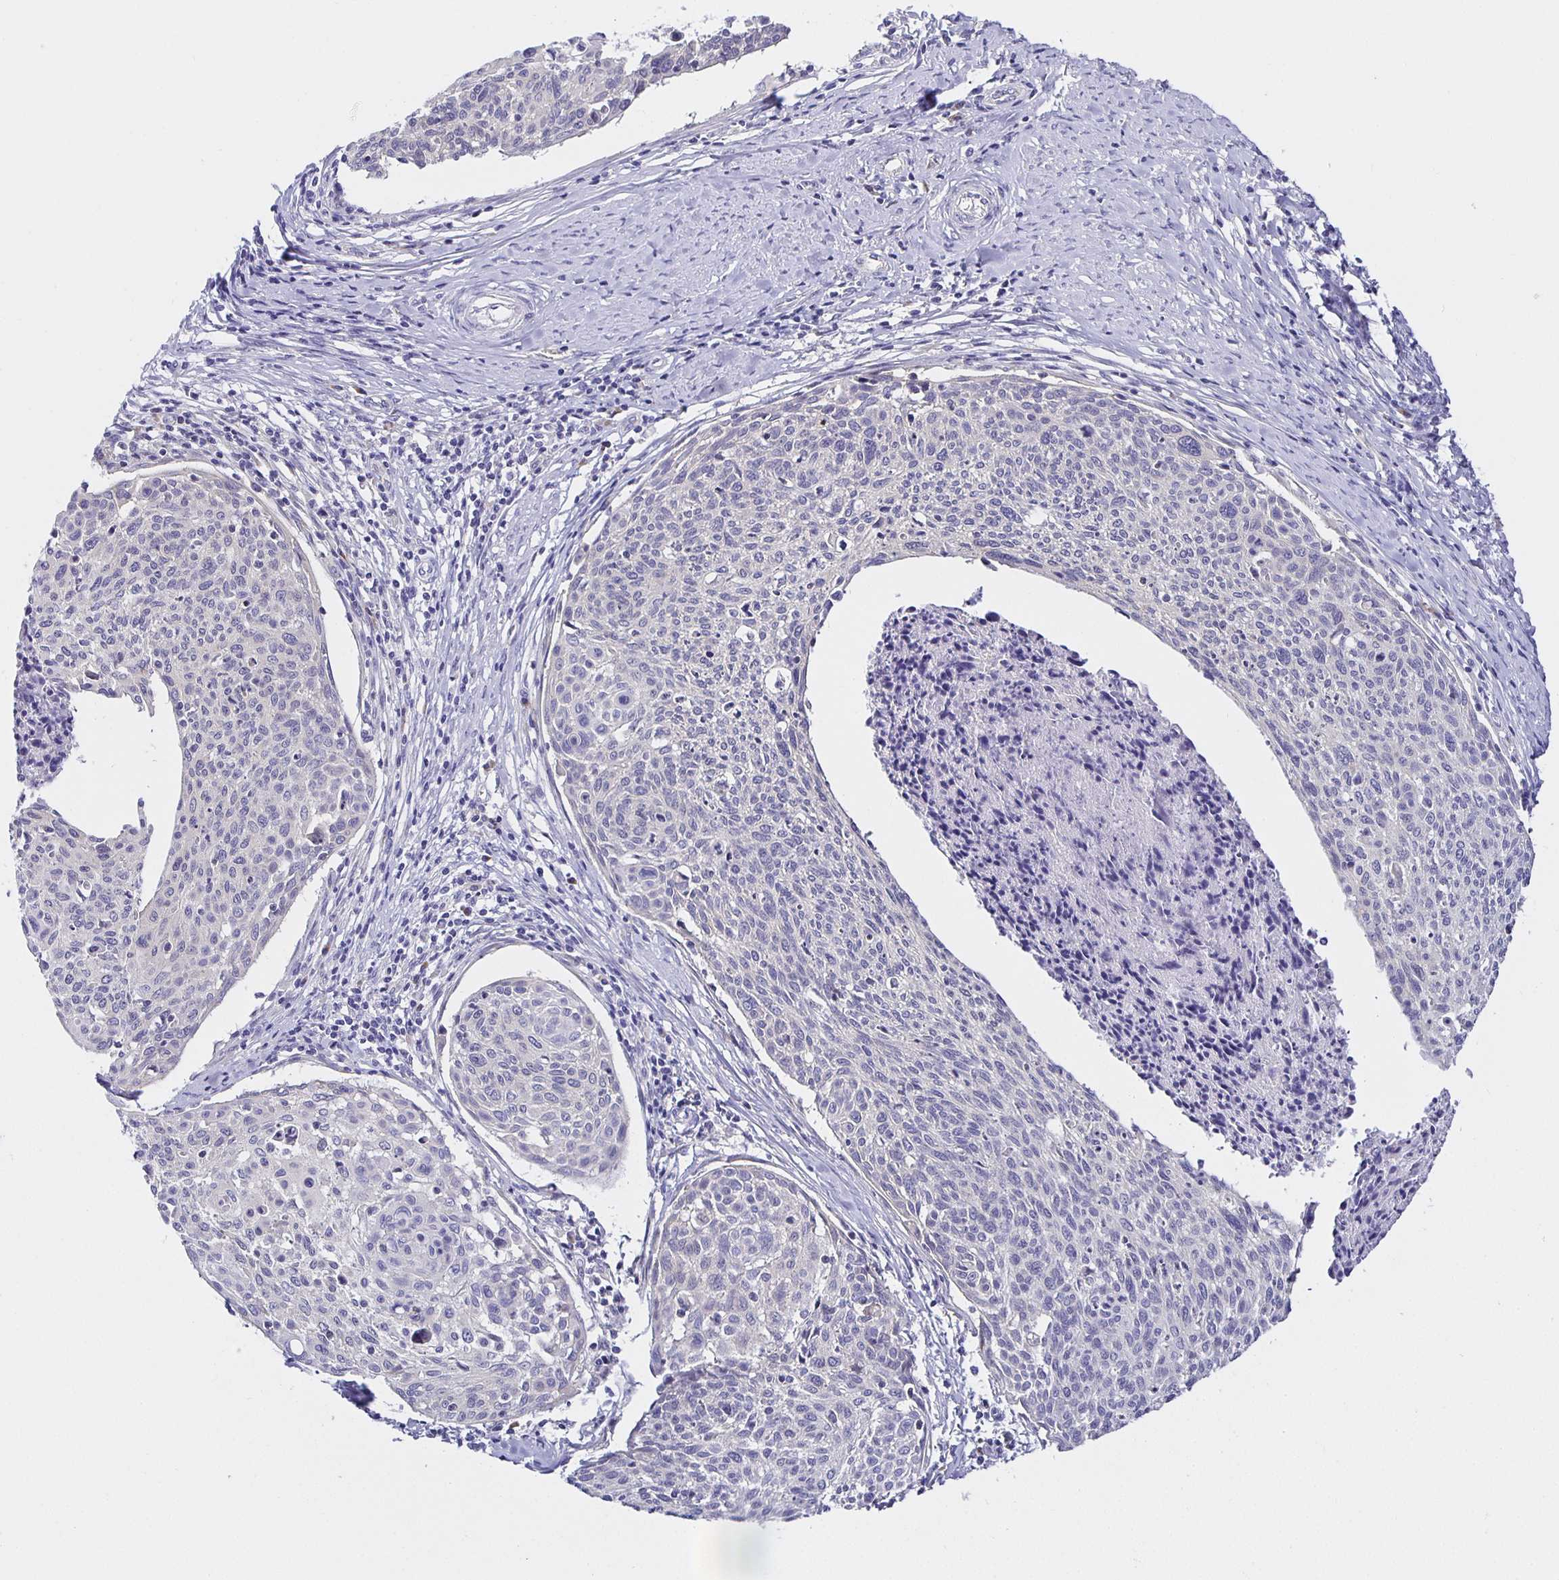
{"staining": {"intensity": "negative", "quantity": "none", "location": "none"}, "tissue": "cervical cancer", "cell_type": "Tumor cells", "image_type": "cancer", "snomed": [{"axis": "morphology", "description": "Squamous cell carcinoma, NOS"}, {"axis": "topography", "description": "Cervix"}], "caption": "Tumor cells are negative for protein expression in human cervical cancer.", "gene": "OPALIN", "patient": {"sex": "female", "age": 49}}